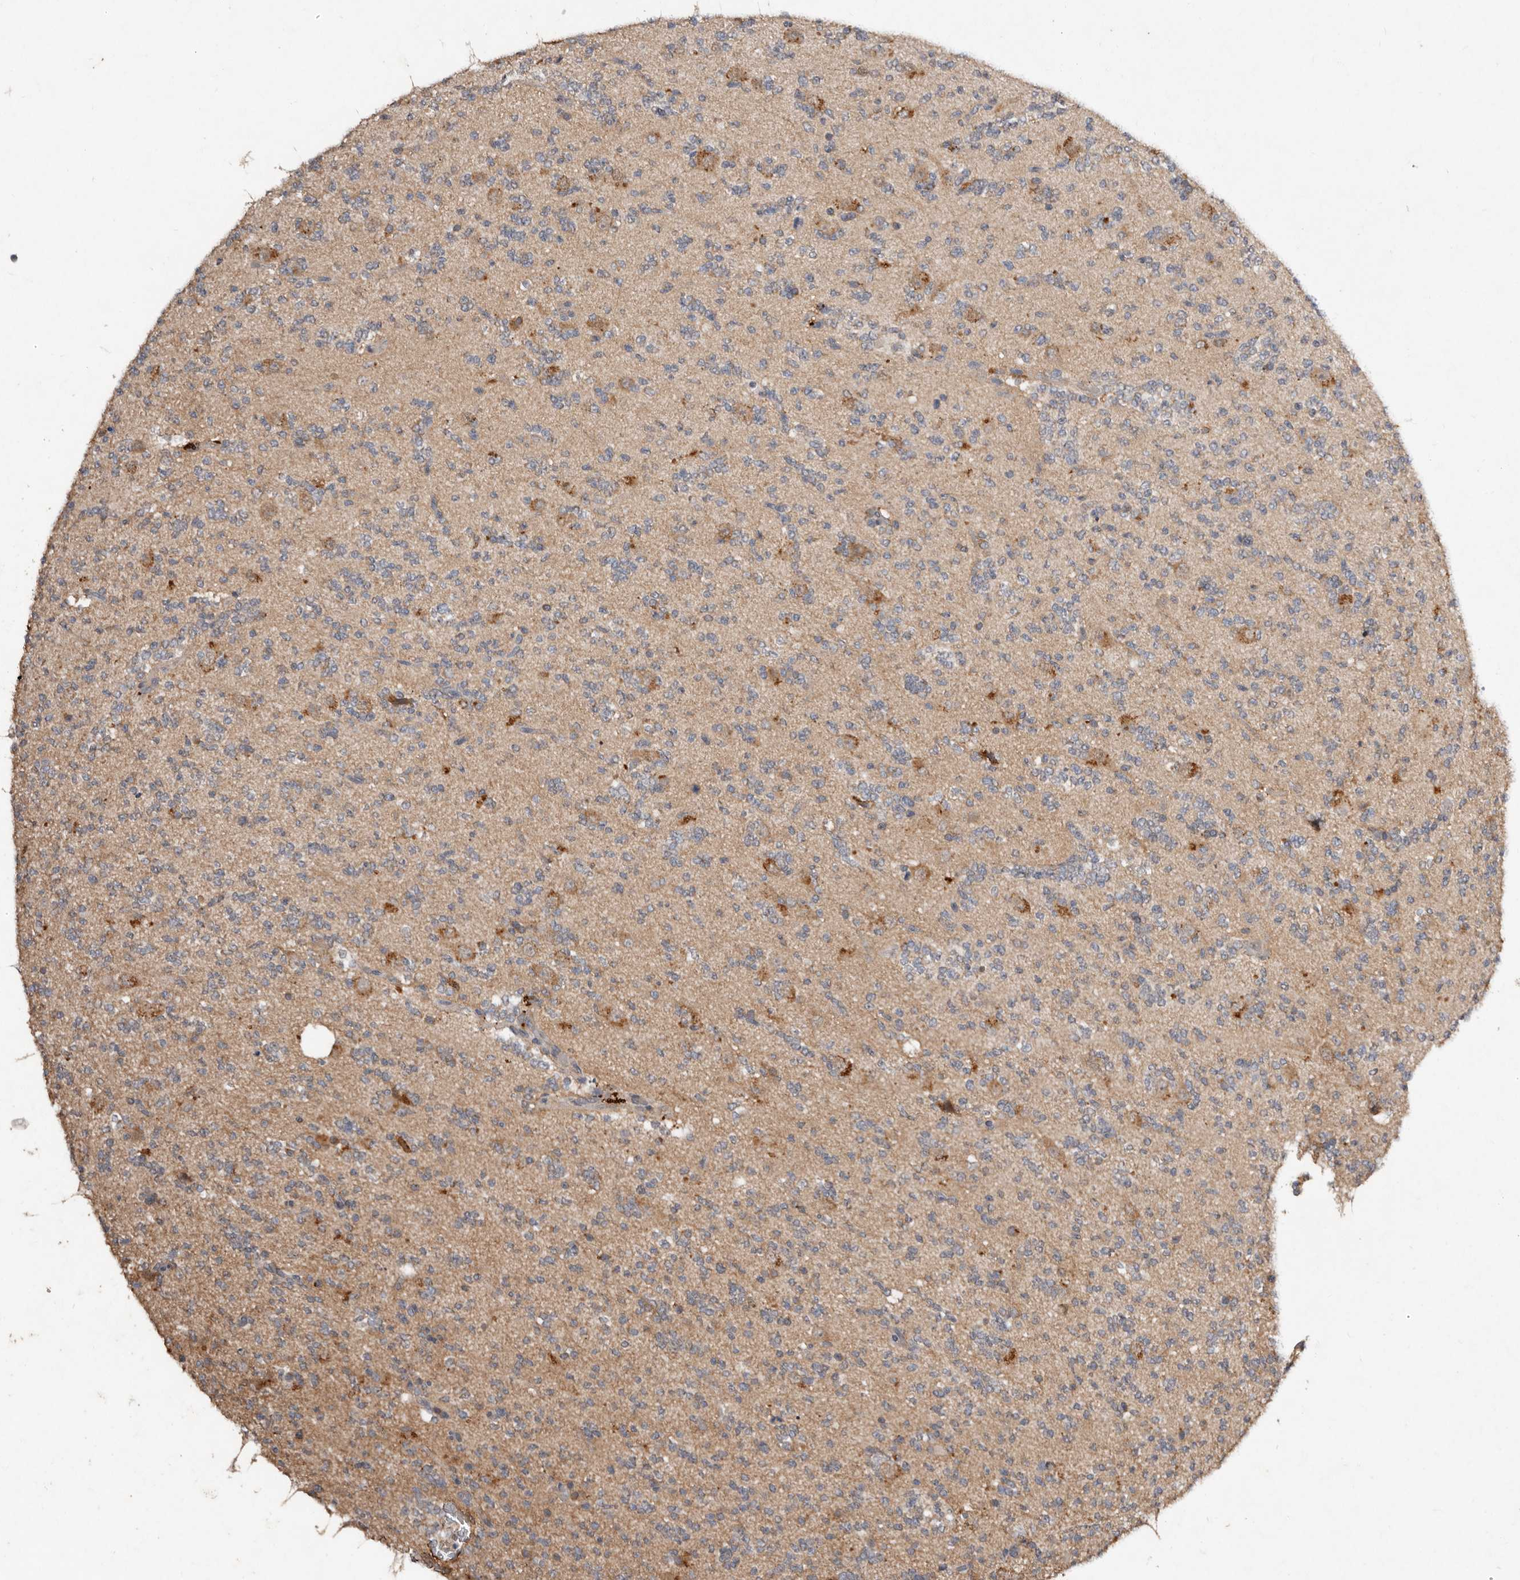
{"staining": {"intensity": "moderate", "quantity": "<25%", "location": "cytoplasmic/membranous"}, "tissue": "glioma", "cell_type": "Tumor cells", "image_type": "cancer", "snomed": [{"axis": "morphology", "description": "Glioma, malignant, High grade"}, {"axis": "topography", "description": "Brain"}], "caption": "High-magnification brightfield microscopy of malignant glioma (high-grade) stained with DAB (3,3'-diaminobenzidine) (brown) and counterstained with hematoxylin (blue). tumor cells exhibit moderate cytoplasmic/membranous positivity is present in approximately<25% of cells. Nuclei are stained in blue.", "gene": "EDEM1", "patient": {"sex": "female", "age": 62}}